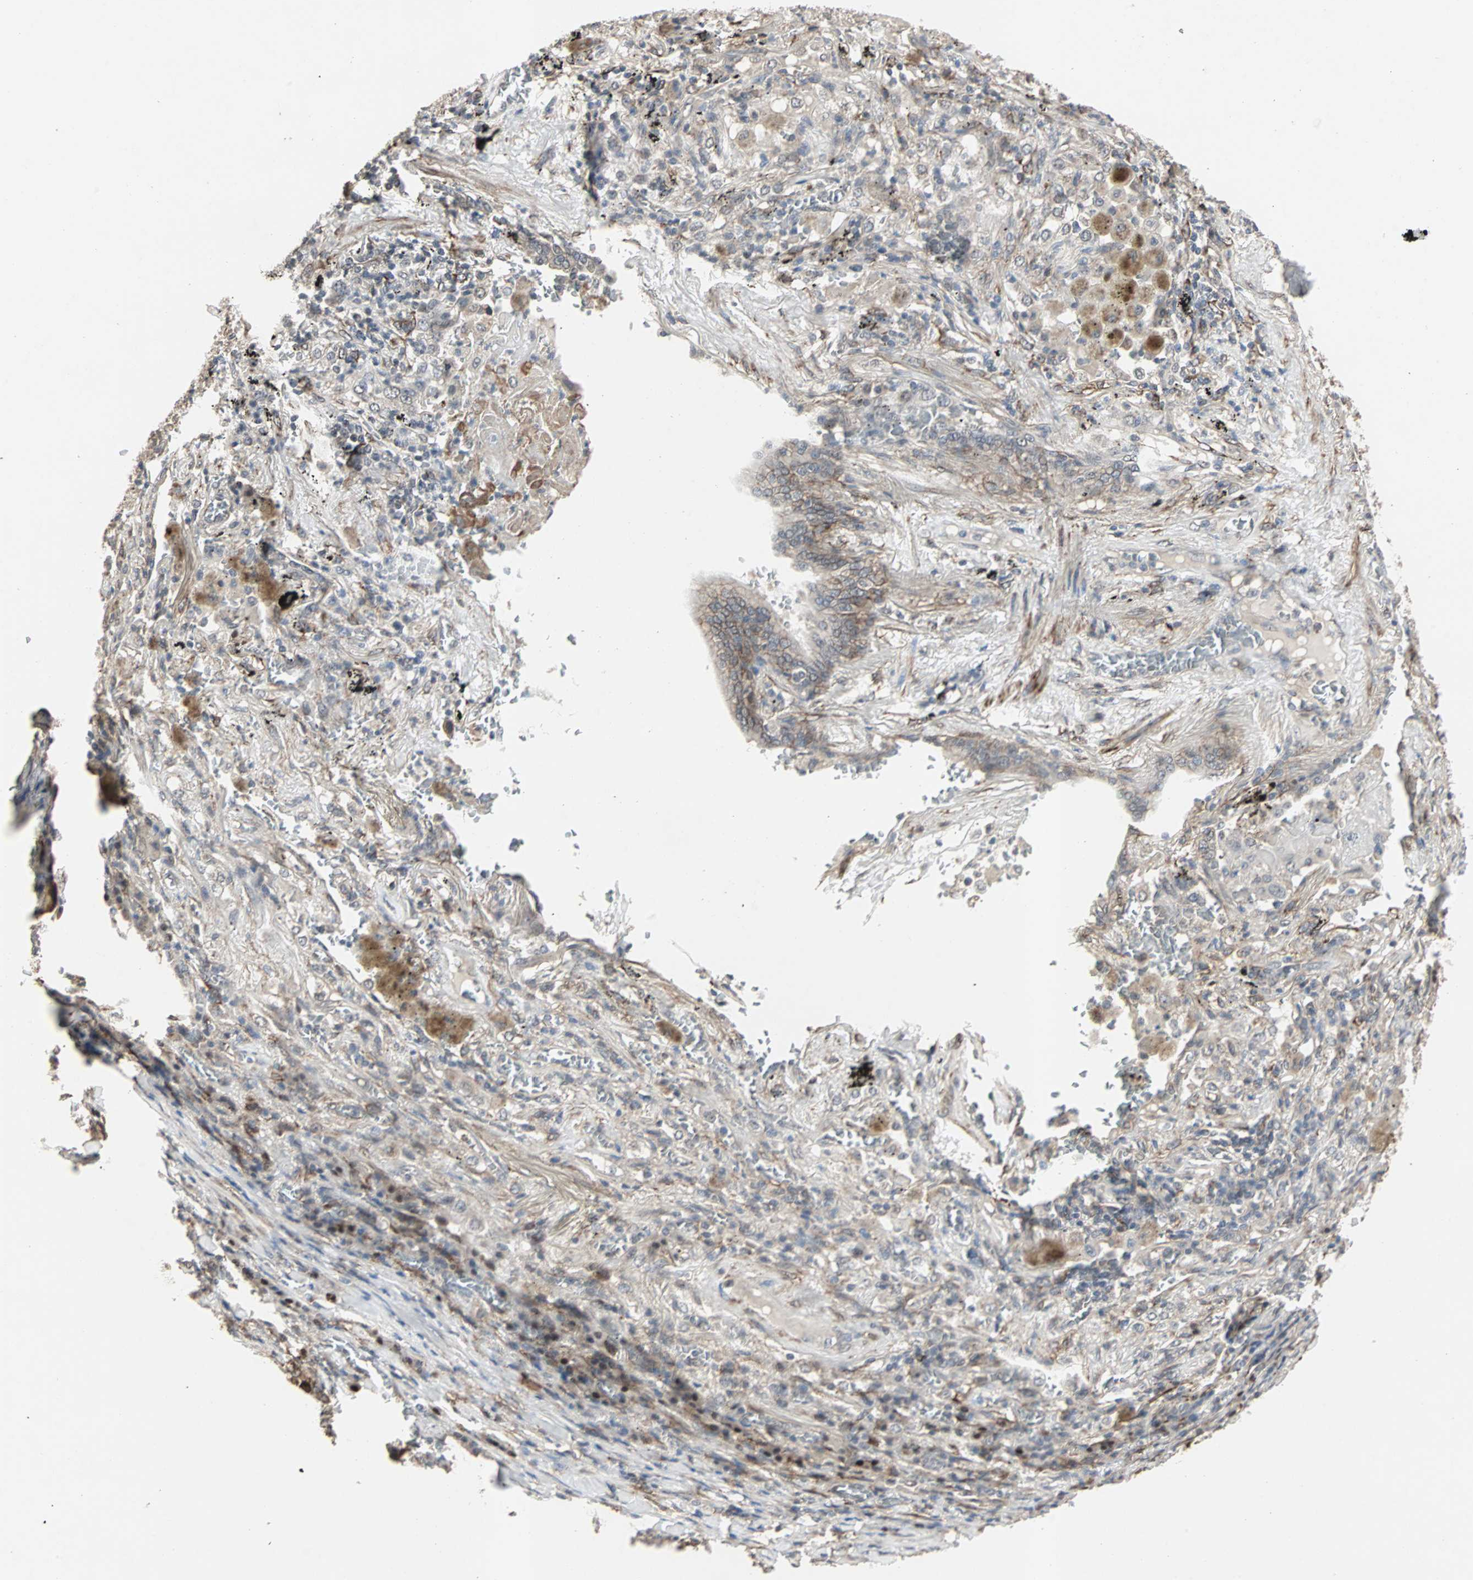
{"staining": {"intensity": "weak", "quantity": "25%-75%", "location": "cytoplasmic/membranous"}, "tissue": "lung cancer", "cell_type": "Tumor cells", "image_type": "cancer", "snomed": [{"axis": "morphology", "description": "Squamous cell carcinoma, NOS"}, {"axis": "topography", "description": "Lung"}], "caption": "This is a histology image of immunohistochemistry (IHC) staining of squamous cell carcinoma (lung), which shows weak positivity in the cytoplasmic/membranous of tumor cells.", "gene": "TRPV4", "patient": {"sex": "male", "age": 57}}